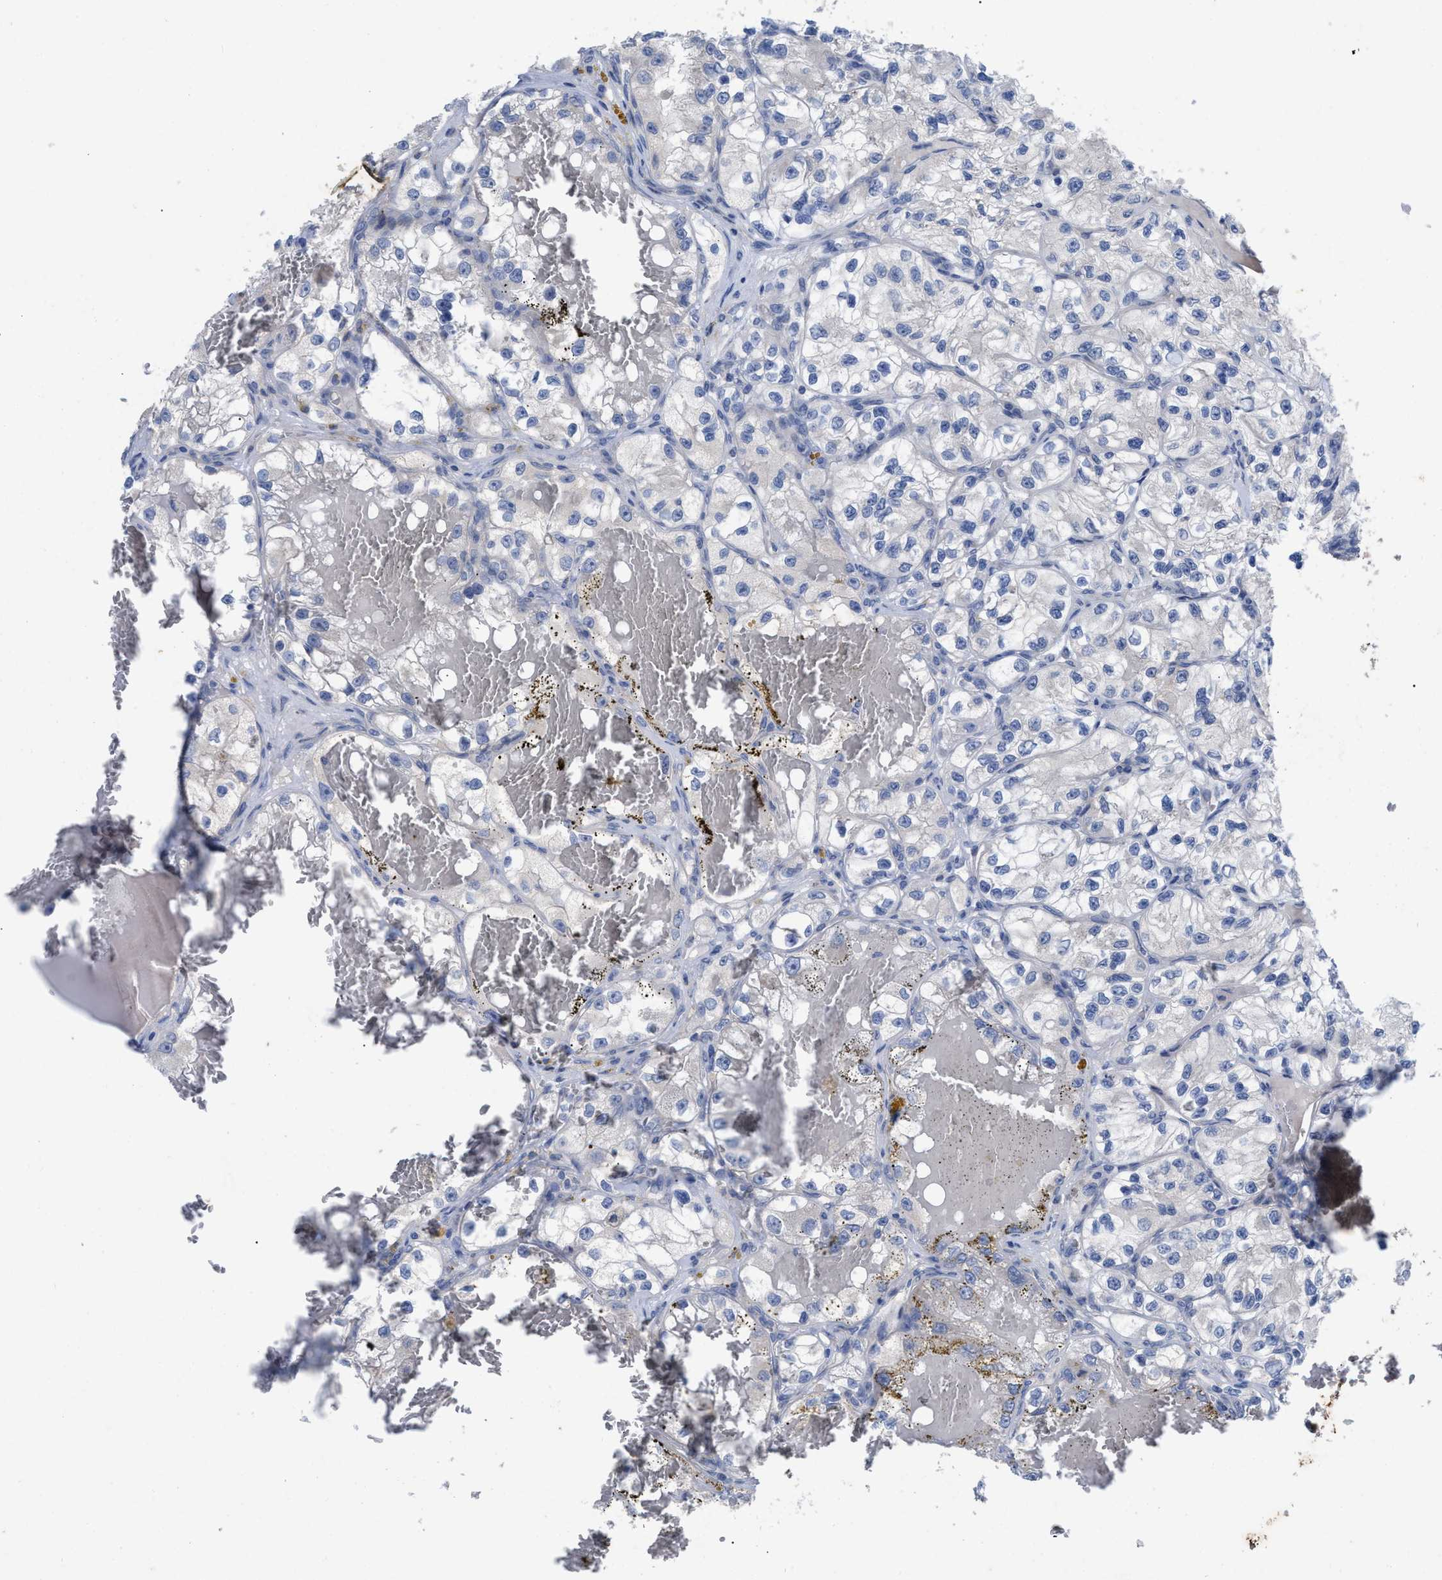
{"staining": {"intensity": "negative", "quantity": "none", "location": "none"}, "tissue": "renal cancer", "cell_type": "Tumor cells", "image_type": "cancer", "snomed": [{"axis": "morphology", "description": "Adenocarcinoma, NOS"}, {"axis": "topography", "description": "Kidney"}], "caption": "Immunohistochemistry photomicrograph of neoplastic tissue: human renal cancer (adenocarcinoma) stained with DAB displays no significant protein expression in tumor cells.", "gene": "VIP", "patient": {"sex": "female", "age": 57}}